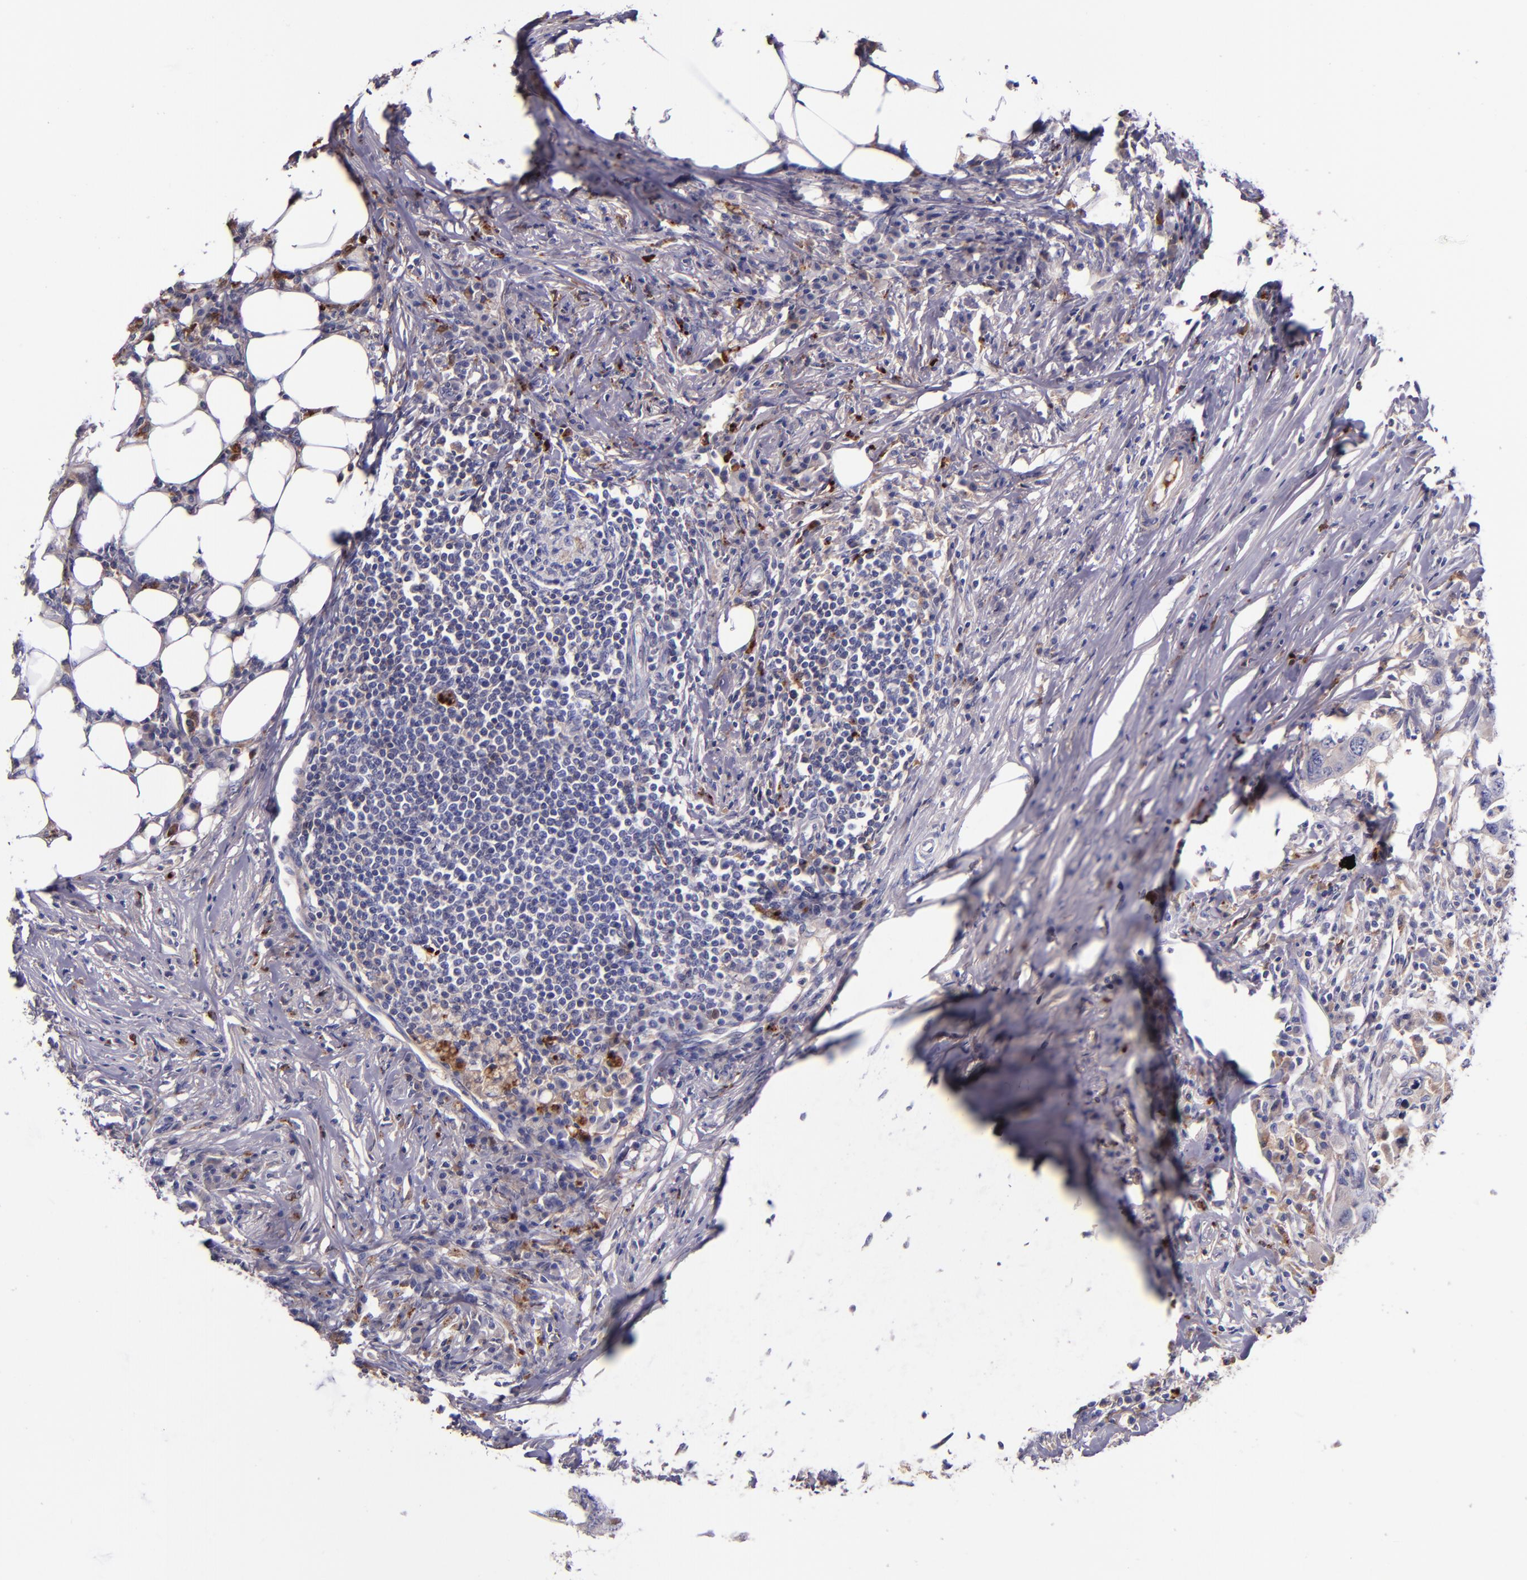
{"staining": {"intensity": "weak", "quantity": "25%-75%", "location": "cytoplasmic/membranous"}, "tissue": "colorectal cancer", "cell_type": "Tumor cells", "image_type": "cancer", "snomed": [{"axis": "morphology", "description": "Adenocarcinoma, NOS"}, {"axis": "topography", "description": "Colon"}], "caption": "A low amount of weak cytoplasmic/membranous expression is appreciated in approximately 25%-75% of tumor cells in adenocarcinoma (colorectal) tissue.", "gene": "KNG1", "patient": {"sex": "male", "age": 71}}